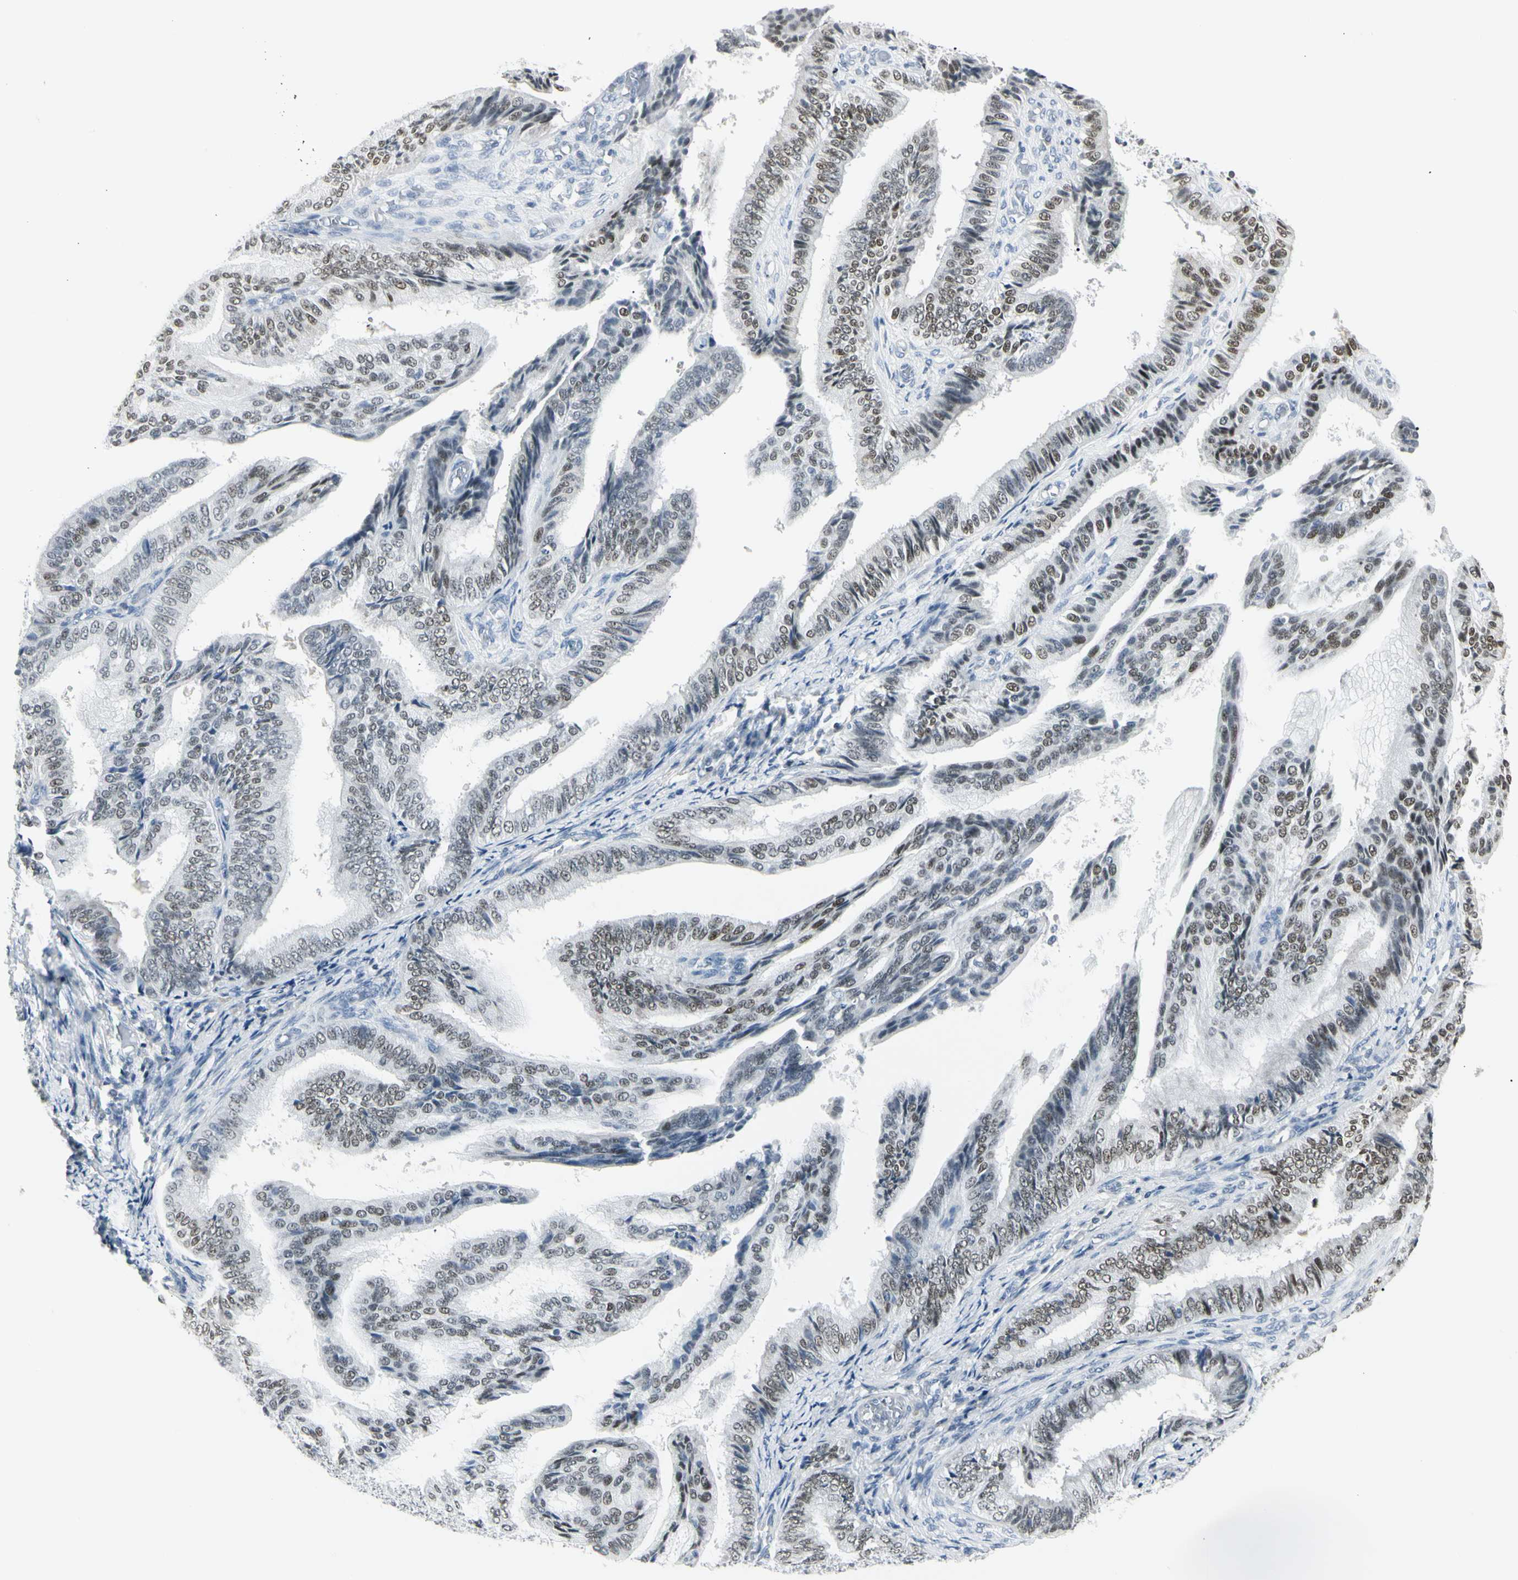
{"staining": {"intensity": "moderate", "quantity": ">75%", "location": "nuclear"}, "tissue": "endometrial cancer", "cell_type": "Tumor cells", "image_type": "cancer", "snomed": [{"axis": "morphology", "description": "Adenocarcinoma, NOS"}, {"axis": "topography", "description": "Endometrium"}], "caption": "Immunohistochemistry of adenocarcinoma (endometrial) reveals medium levels of moderate nuclear expression in about >75% of tumor cells. Using DAB (brown) and hematoxylin (blue) stains, captured at high magnification using brightfield microscopy.", "gene": "ZBTB7B", "patient": {"sex": "female", "age": 58}}